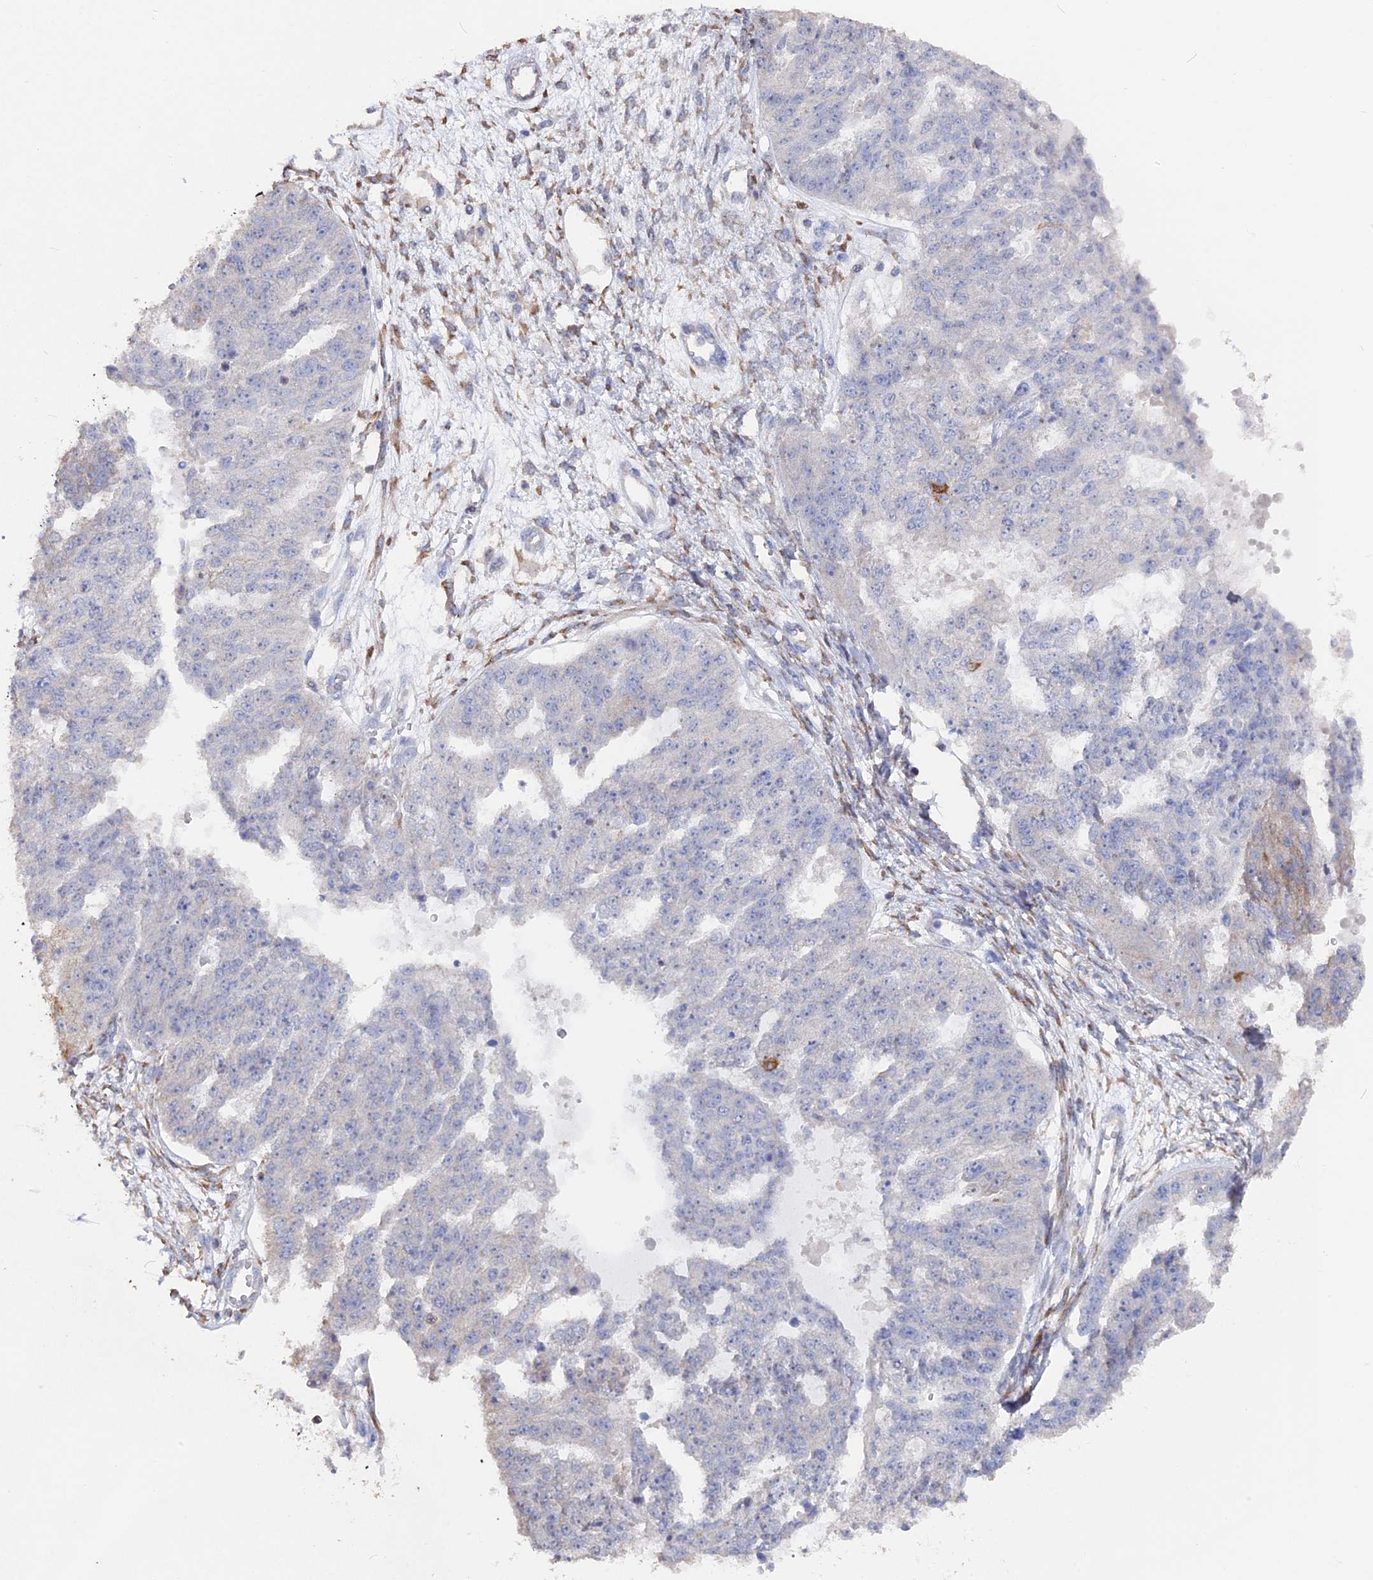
{"staining": {"intensity": "negative", "quantity": "none", "location": "none"}, "tissue": "ovarian cancer", "cell_type": "Tumor cells", "image_type": "cancer", "snomed": [{"axis": "morphology", "description": "Cystadenocarcinoma, serous, NOS"}, {"axis": "topography", "description": "Ovary"}], "caption": "Immunohistochemistry histopathology image of neoplastic tissue: human ovarian serous cystadenocarcinoma stained with DAB exhibits no significant protein positivity in tumor cells.", "gene": "SEMG2", "patient": {"sex": "female", "age": 58}}